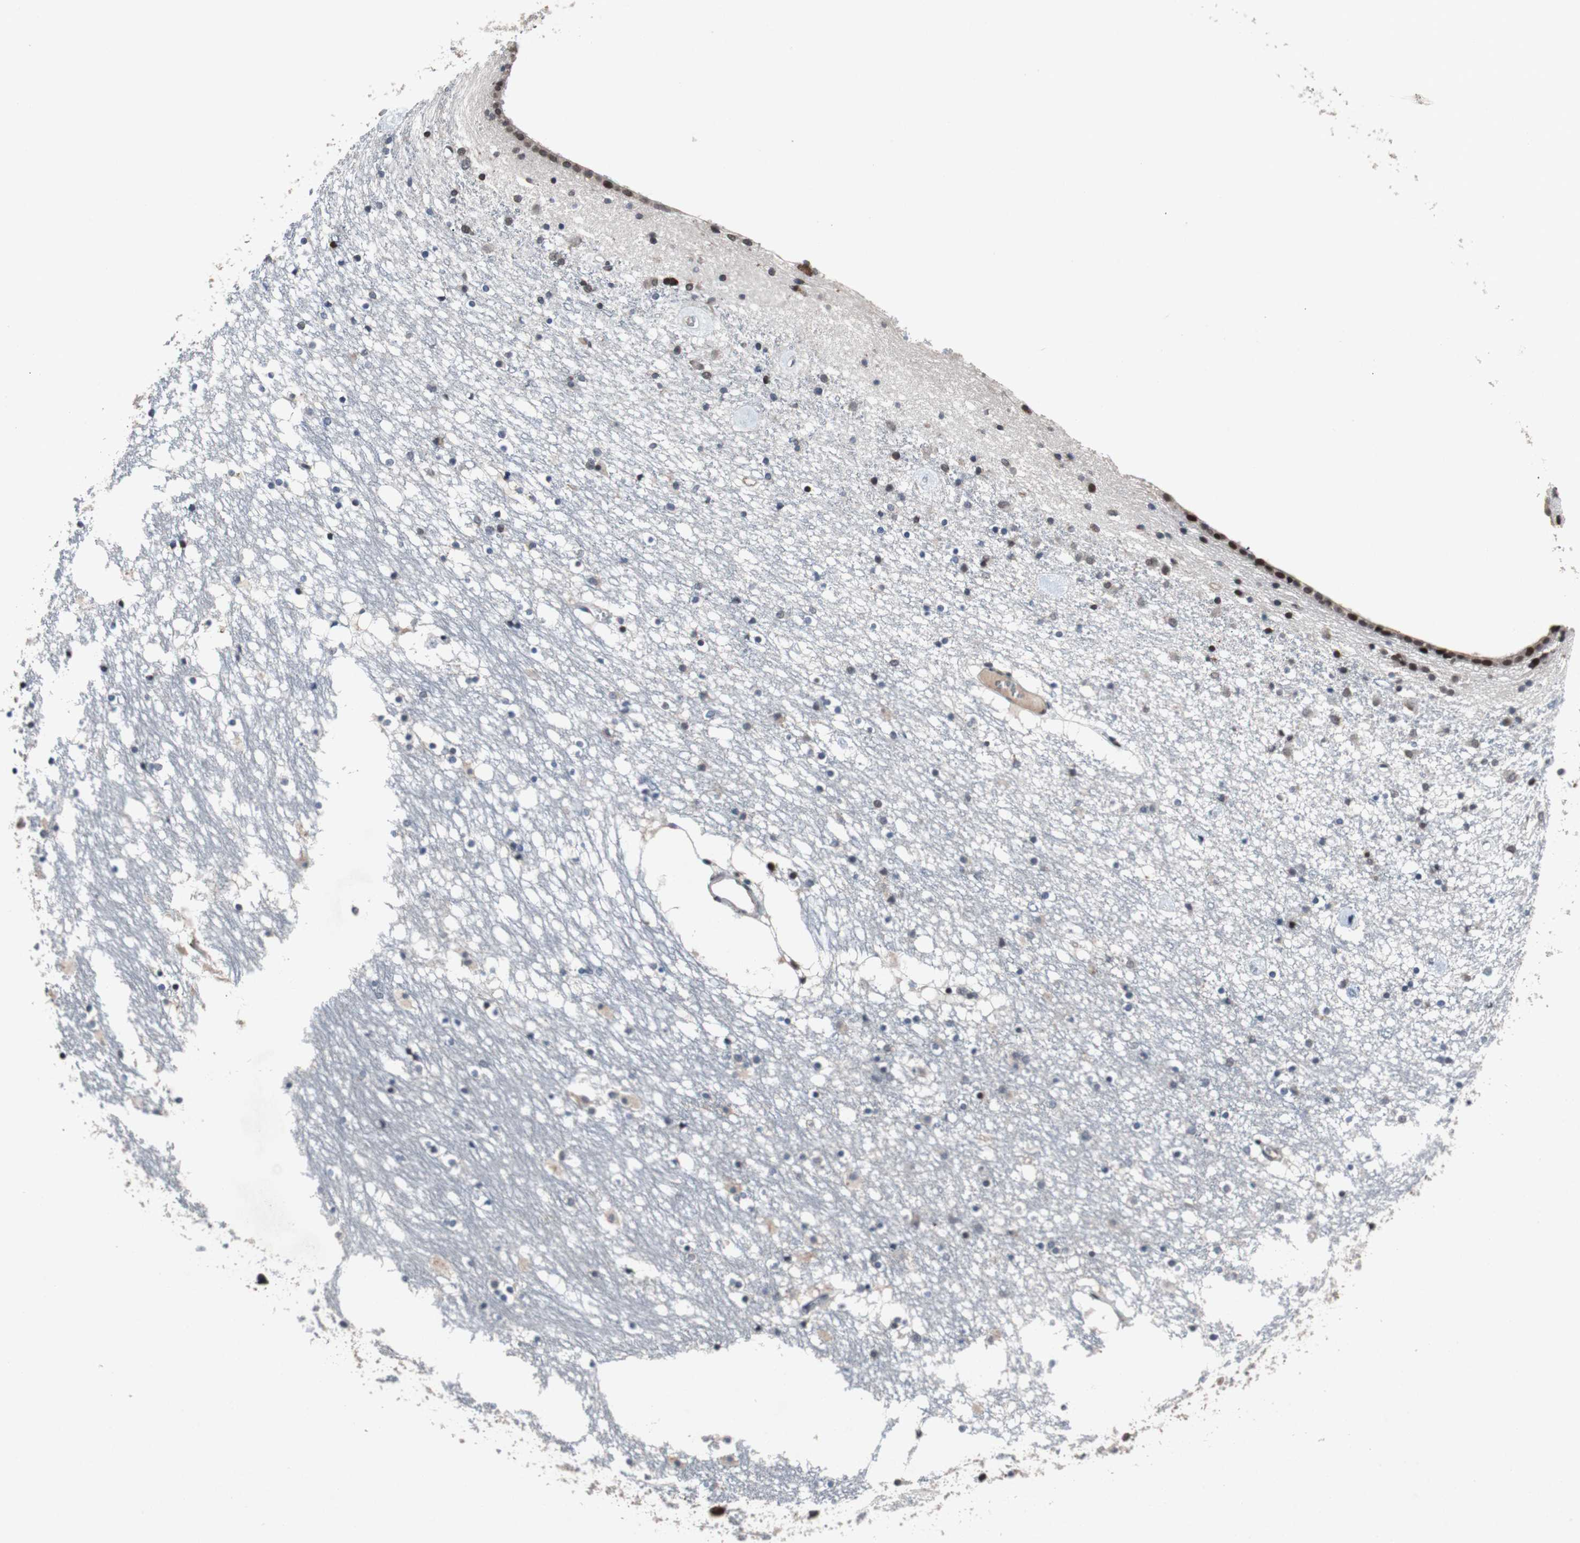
{"staining": {"intensity": "strong", "quantity": ">75%", "location": "nuclear"}, "tissue": "caudate", "cell_type": "Glial cells", "image_type": "normal", "snomed": [{"axis": "morphology", "description": "Normal tissue, NOS"}, {"axis": "topography", "description": "Lateral ventricle wall"}], "caption": "Immunohistochemical staining of unremarkable caudate shows strong nuclear protein staining in about >75% of glial cells.", "gene": "TP63", "patient": {"sex": "male", "age": 45}}